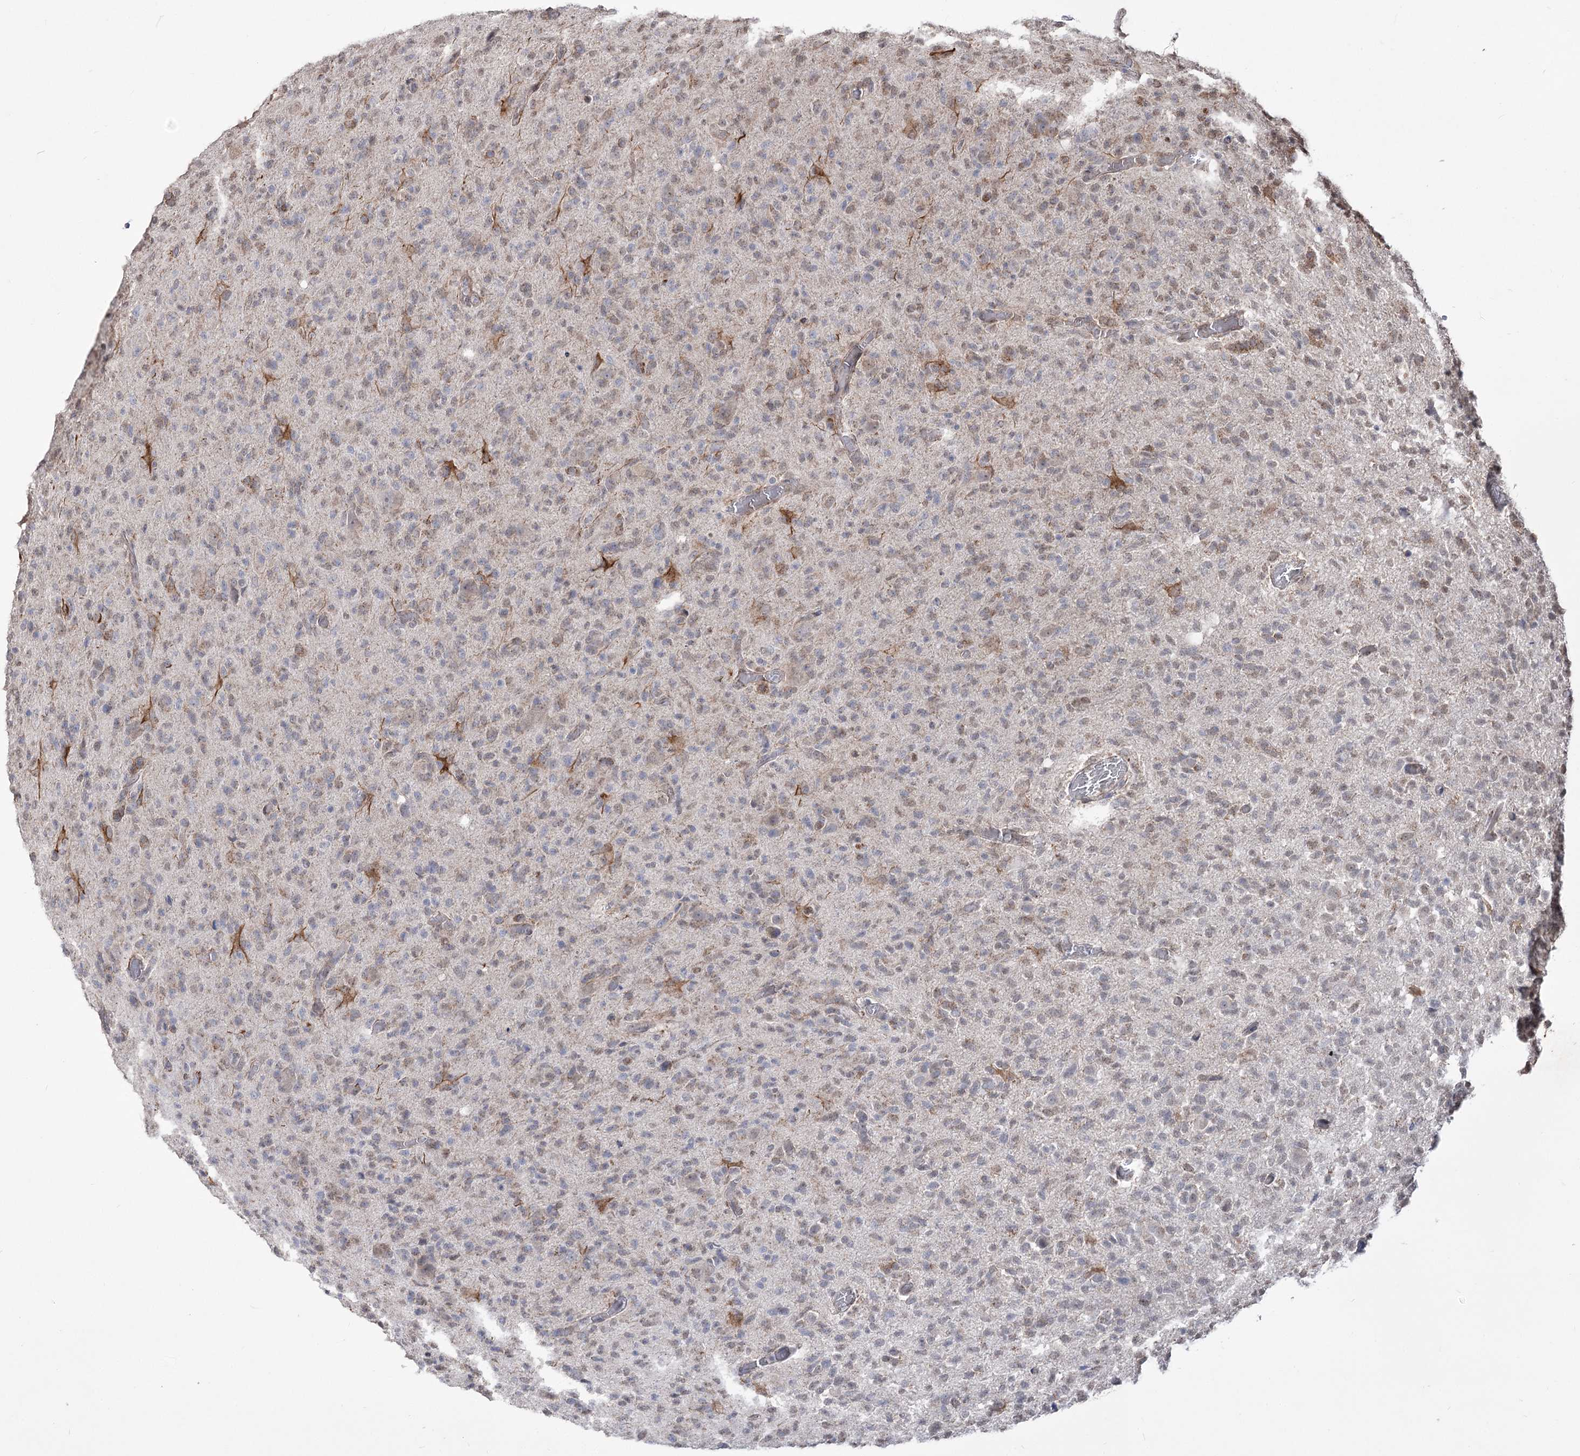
{"staining": {"intensity": "negative", "quantity": "none", "location": "none"}, "tissue": "glioma", "cell_type": "Tumor cells", "image_type": "cancer", "snomed": [{"axis": "morphology", "description": "Glioma, malignant, High grade"}, {"axis": "topography", "description": "Brain"}], "caption": "DAB (3,3'-diaminobenzidine) immunohistochemical staining of human glioma reveals no significant expression in tumor cells. (Stains: DAB (3,3'-diaminobenzidine) IHC with hematoxylin counter stain, Microscopy: brightfield microscopy at high magnification).", "gene": "ZSCAN23", "patient": {"sex": "female", "age": 57}}